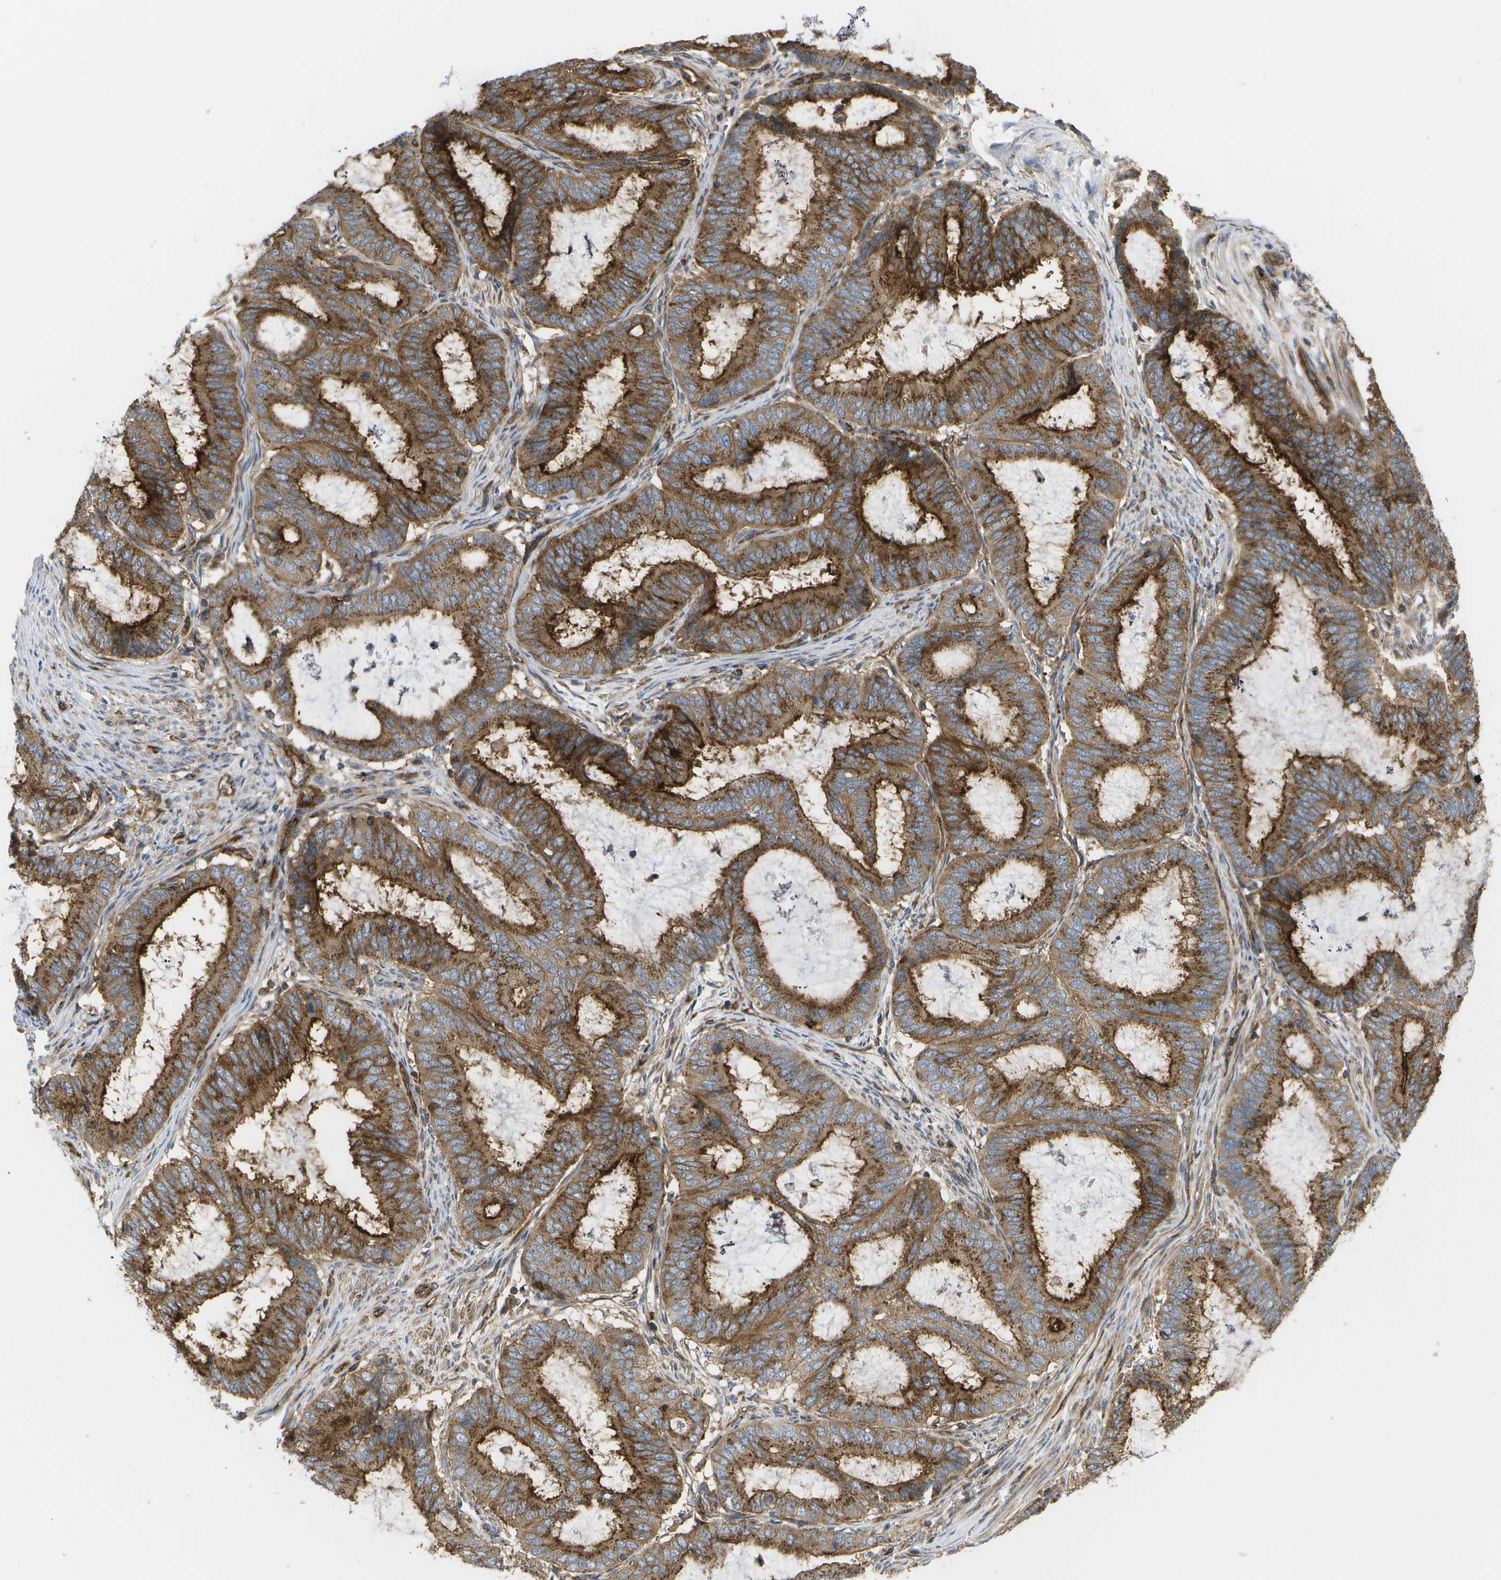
{"staining": {"intensity": "strong", "quantity": ">75%", "location": "cytoplasmic/membranous"}, "tissue": "endometrial cancer", "cell_type": "Tumor cells", "image_type": "cancer", "snomed": [{"axis": "morphology", "description": "Adenocarcinoma, NOS"}, {"axis": "topography", "description": "Endometrium"}], "caption": "The photomicrograph demonstrates a brown stain indicating the presence of a protein in the cytoplasmic/membranous of tumor cells in endometrial adenocarcinoma. The staining was performed using DAB (3,3'-diaminobenzidine) to visualize the protein expression in brown, while the nuclei were stained in blue with hematoxylin (Magnification: 20x).", "gene": "BST2", "patient": {"sex": "female", "age": 70}}